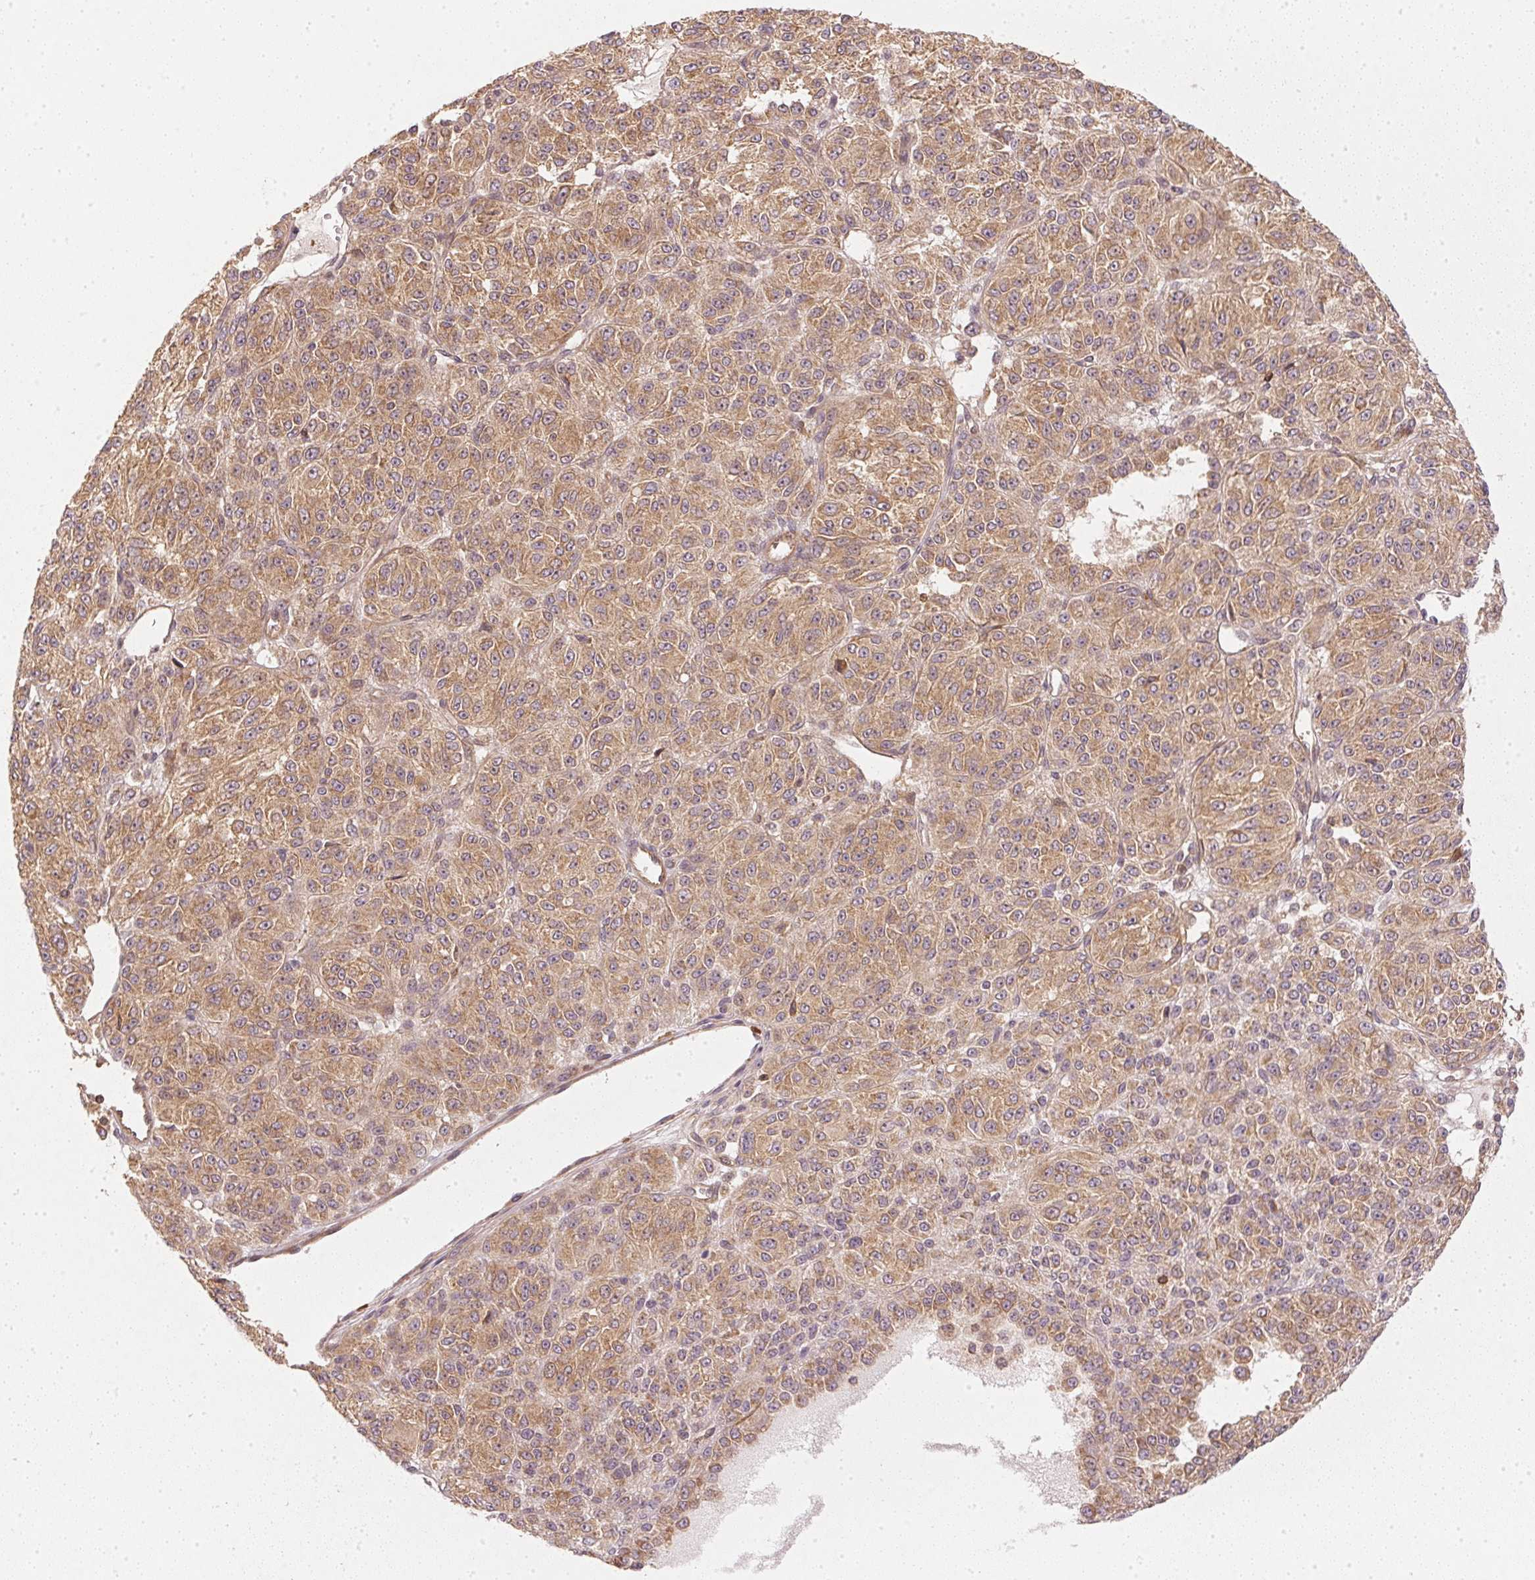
{"staining": {"intensity": "moderate", "quantity": ">75%", "location": "cytoplasmic/membranous"}, "tissue": "melanoma", "cell_type": "Tumor cells", "image_type": "cancer", "snomed": [{"axis": "morphology", "description": "Malignant melanoma, Metastatic site"}, {"axis": "topography", "description": "Brain"}], "caption": "The image exhibits a brown stain indicating the presence of a protein in the cytoplasmic/membranous of tumor cells in malignant melanoma (metastatic site).", "gene": "NADK2", "patient": {"sex": "female", "age": 56}}